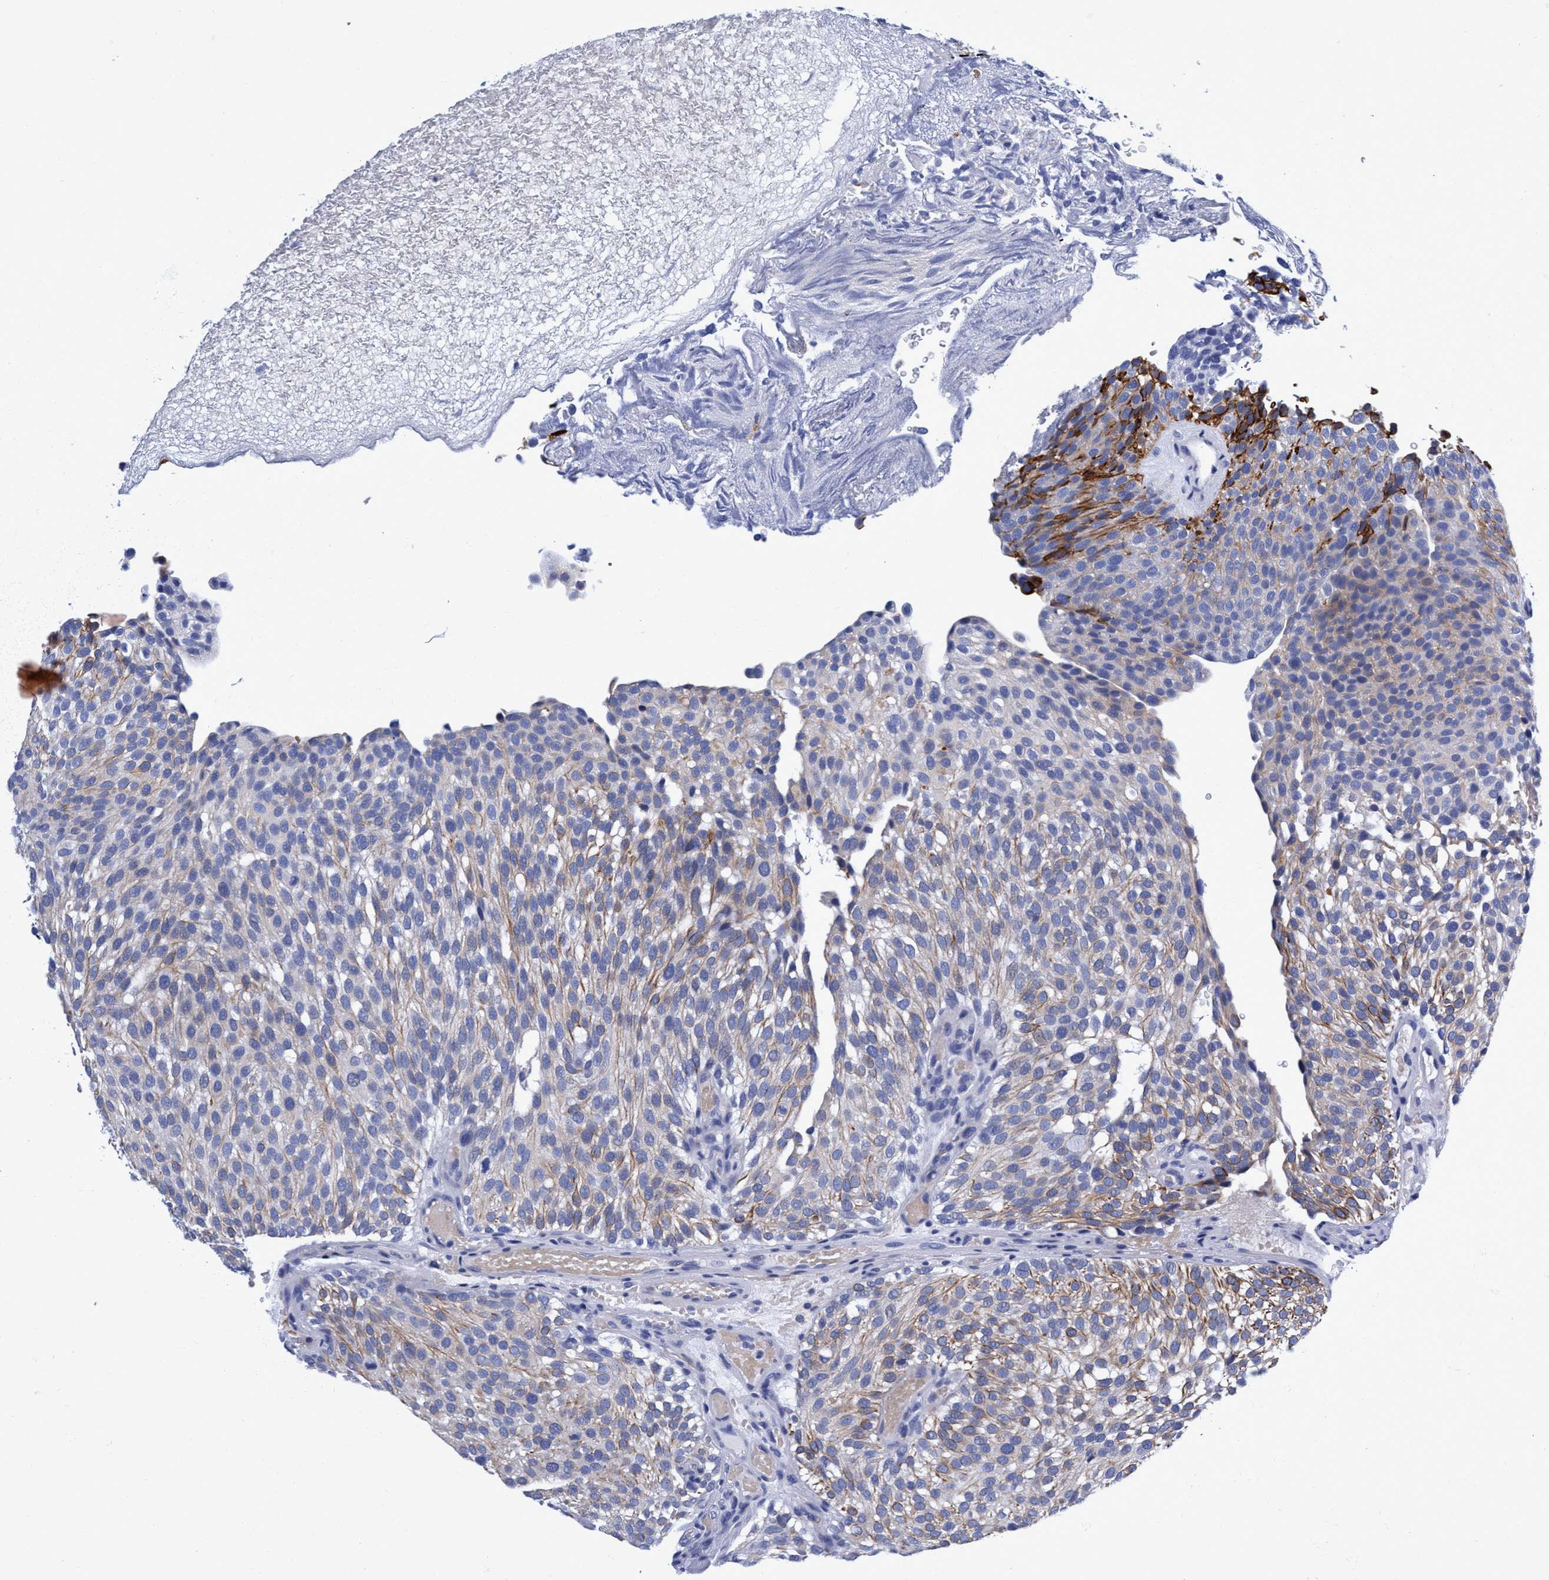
{"staining": {"intensity": "moderate", "quantity": "25%-75%", "location": "cytoplasmic/membranous"}, "tissue": "urothelial cancer", "cell_type": "Tumor cells", "image_type": "cancer", "snomed": [{"axis": "morphology", "description": "Urothelial carcinoma, Low grade"}, {"axis": "topography", "description": "Urinary bladder"}], "caption": "Human low-grade urothelial carcinoma stained for a protein (brown) shows moderate cytoplasmic/membranous positive positivity in approximately 25%-75% of tumor cells.", "gene": "PLPPR1", "patient": {"sex": "male", "age": 78}}